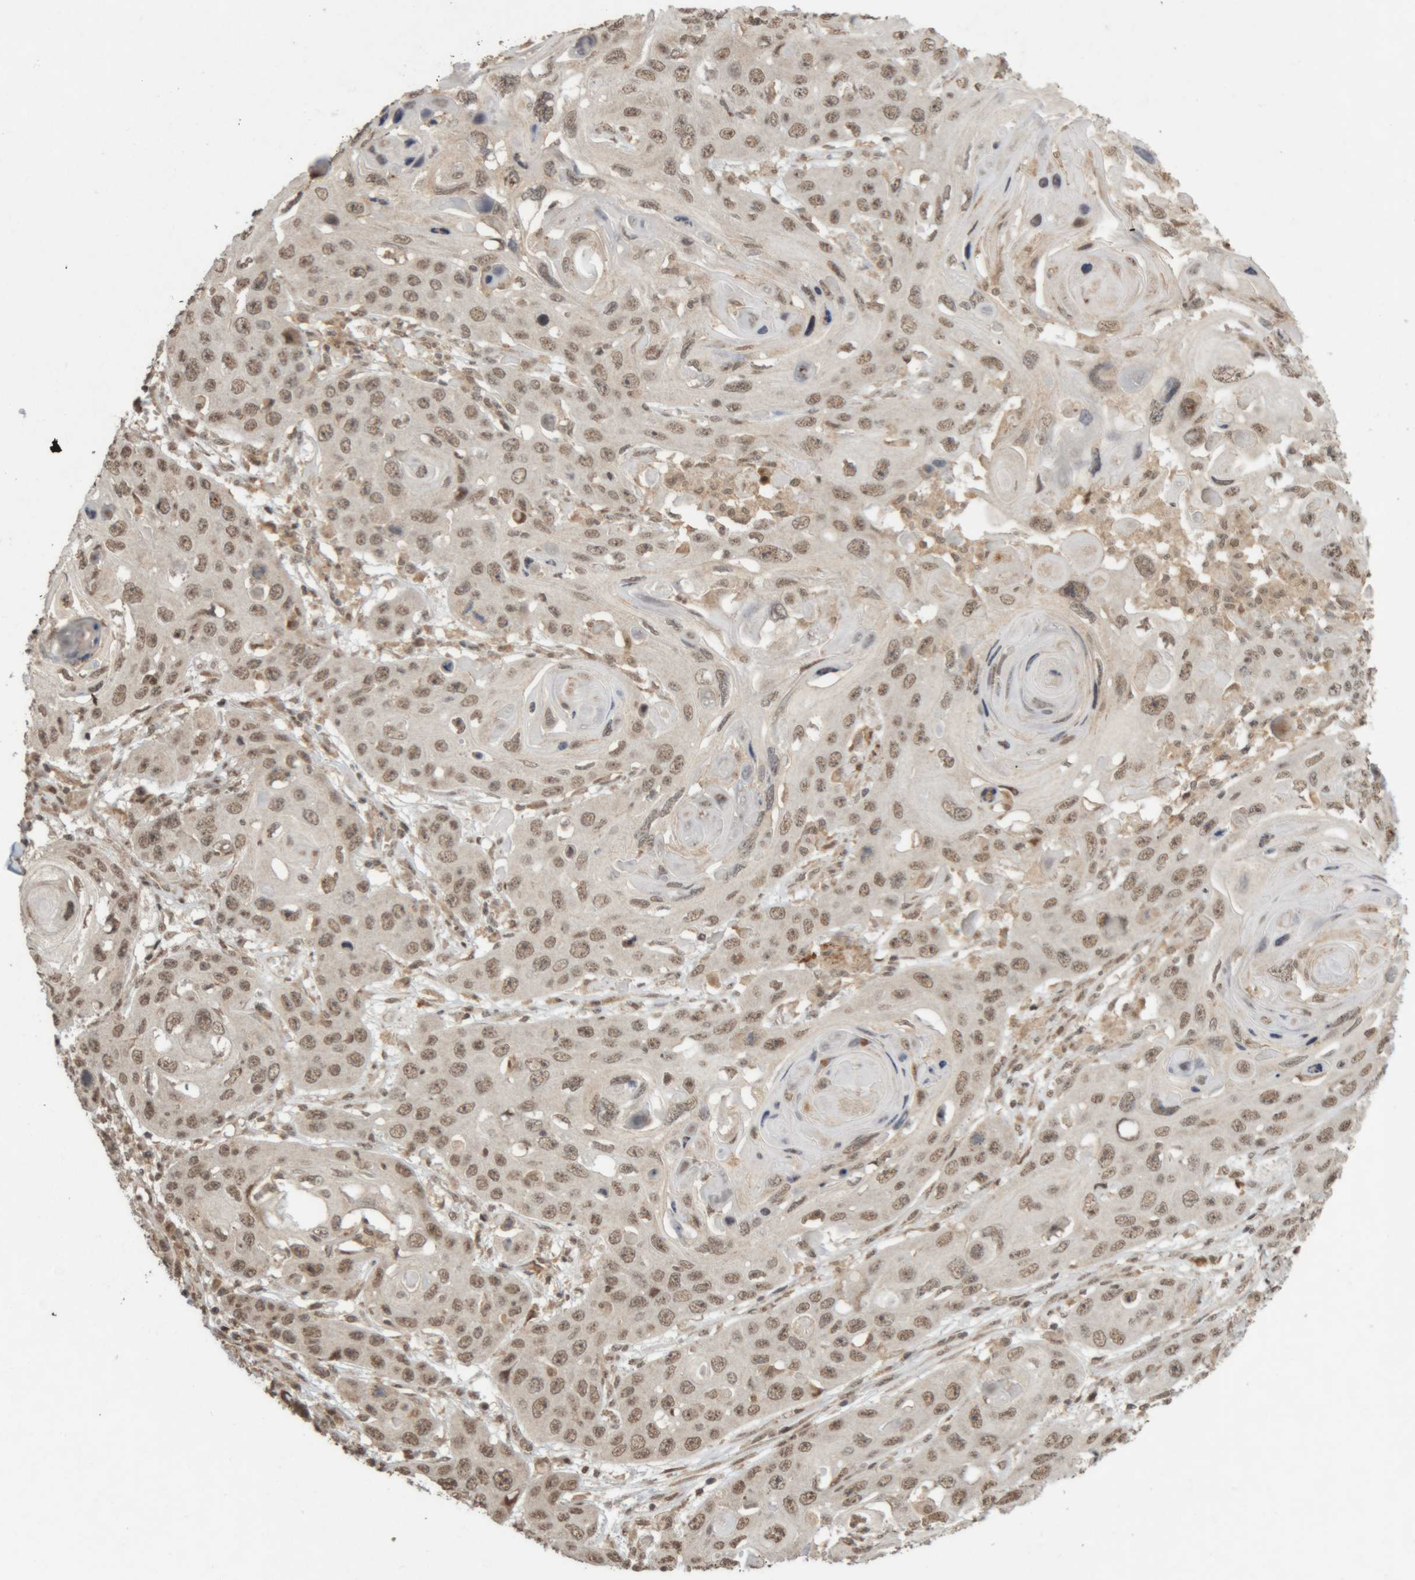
{"staining": {"intensity": "weak", "quantity": ">75%", "location": "nuclear"}, "tissue": "skin cancer", "cell_type": "Tumor cells", "image_type": "cancer", "snomed": [{"axis": "morphology", "description": "Squamous cell carcinoma, NOS"}, {"axis": "topography", "description": "Skin"}], "caption": "Protein expression analysis of human skin cancer reveals weak nuclear positivity in about >75% of tumor cells.", "gene": "KEAP1", "patient": {"sex": "male", "age": 55}}